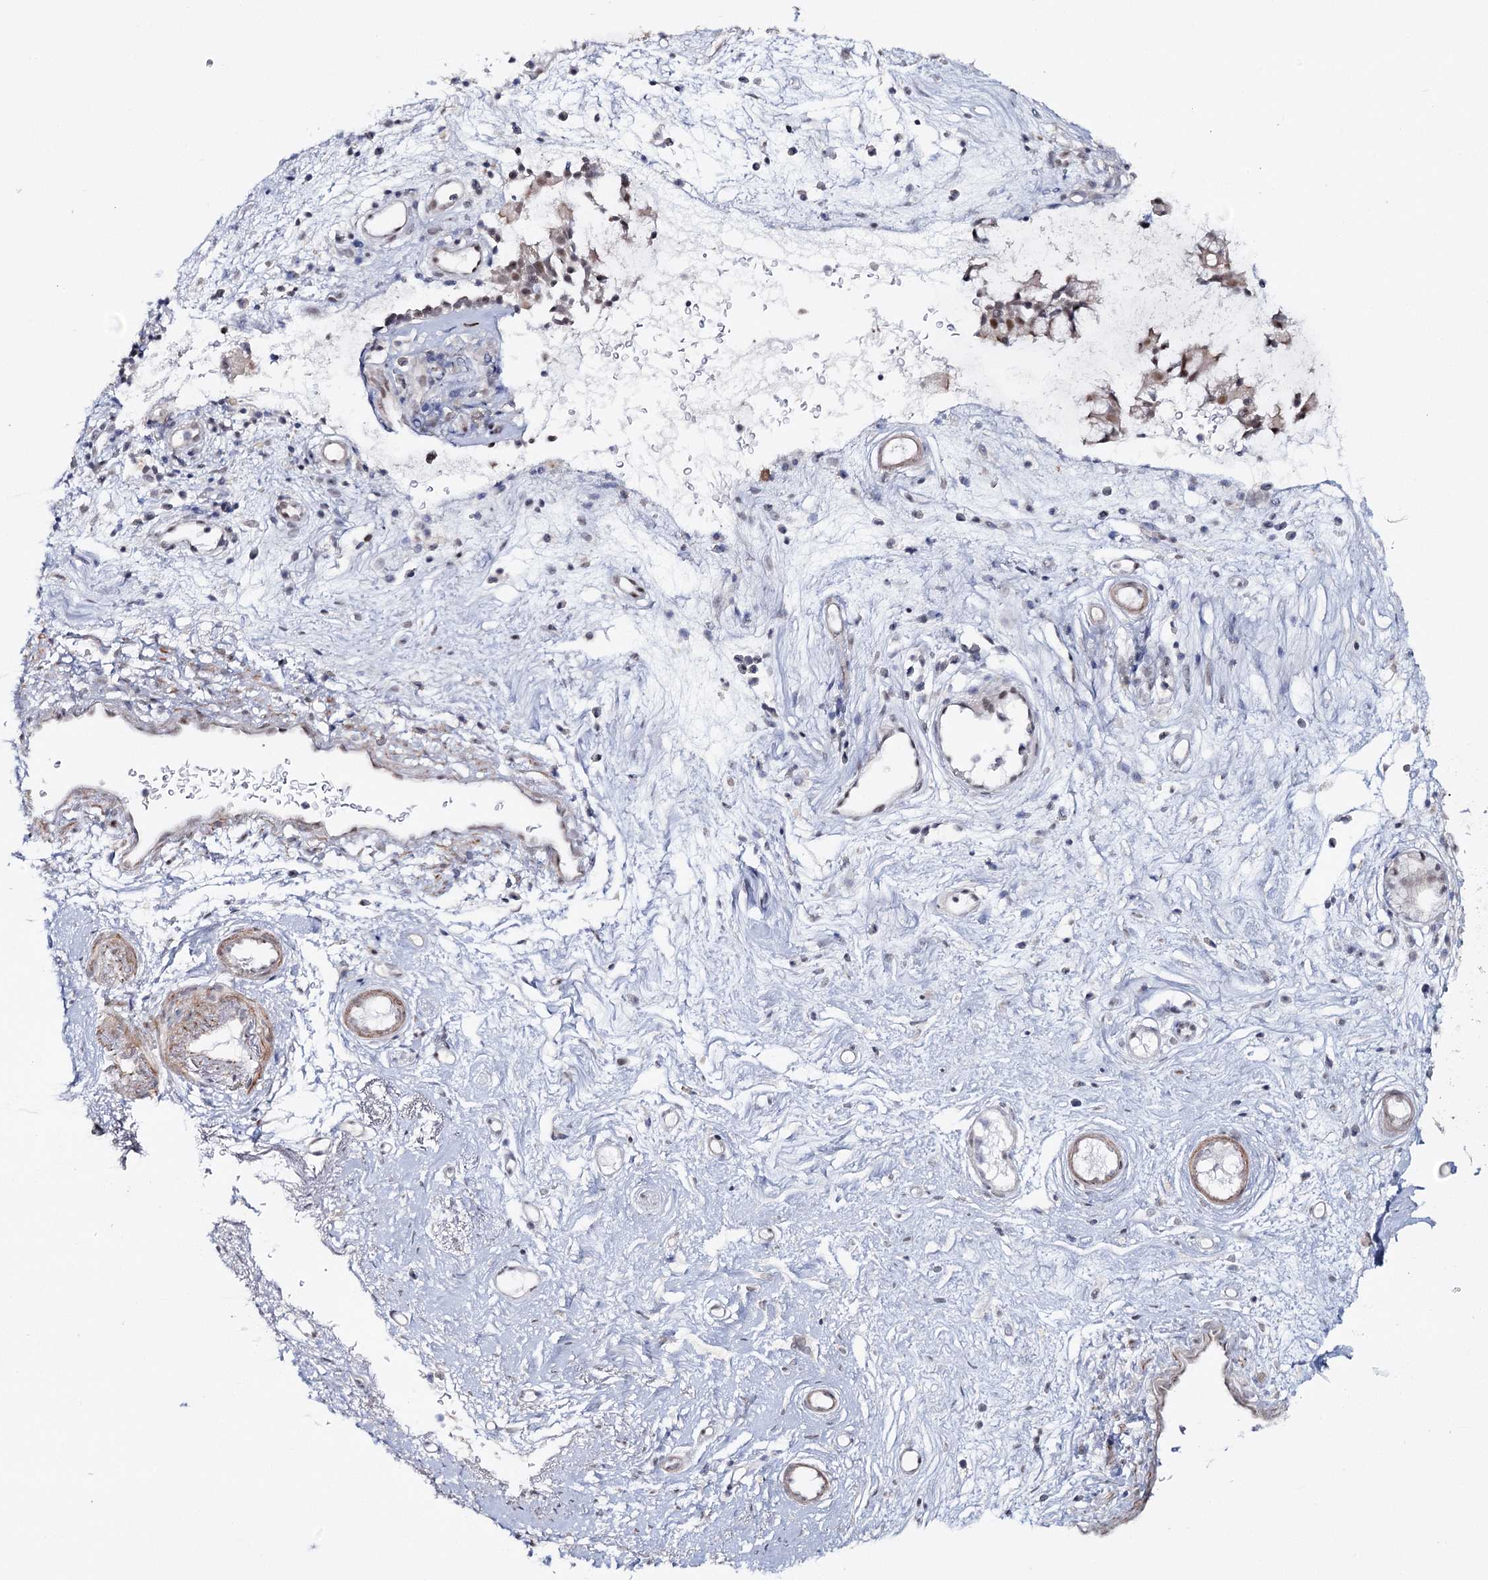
{"staining": {"intensity": "weak", "quantity": "<25%", "location": "nuclear"}, "tissue": "nasopharynx", "cell_type": "Respiratory epithelial cells", "image_type": "normal", "snomed": [{"axis": "morphology", "description": "Normal tissue, NOS"}, {"axis": "morphology", "description": "Inflammation, NOS"}, {"axis": "morphology", "description": "Malignant melanoma, Metastatic site"}, {"axis": "topography", "description": "Nasopharynx"}], "caption": "The micrograph displays no significant staining in respiratory epithelial cells of nasopharynx.", "gene": "ZC3H8", "patient": {"sex": "male", "age": 70}}